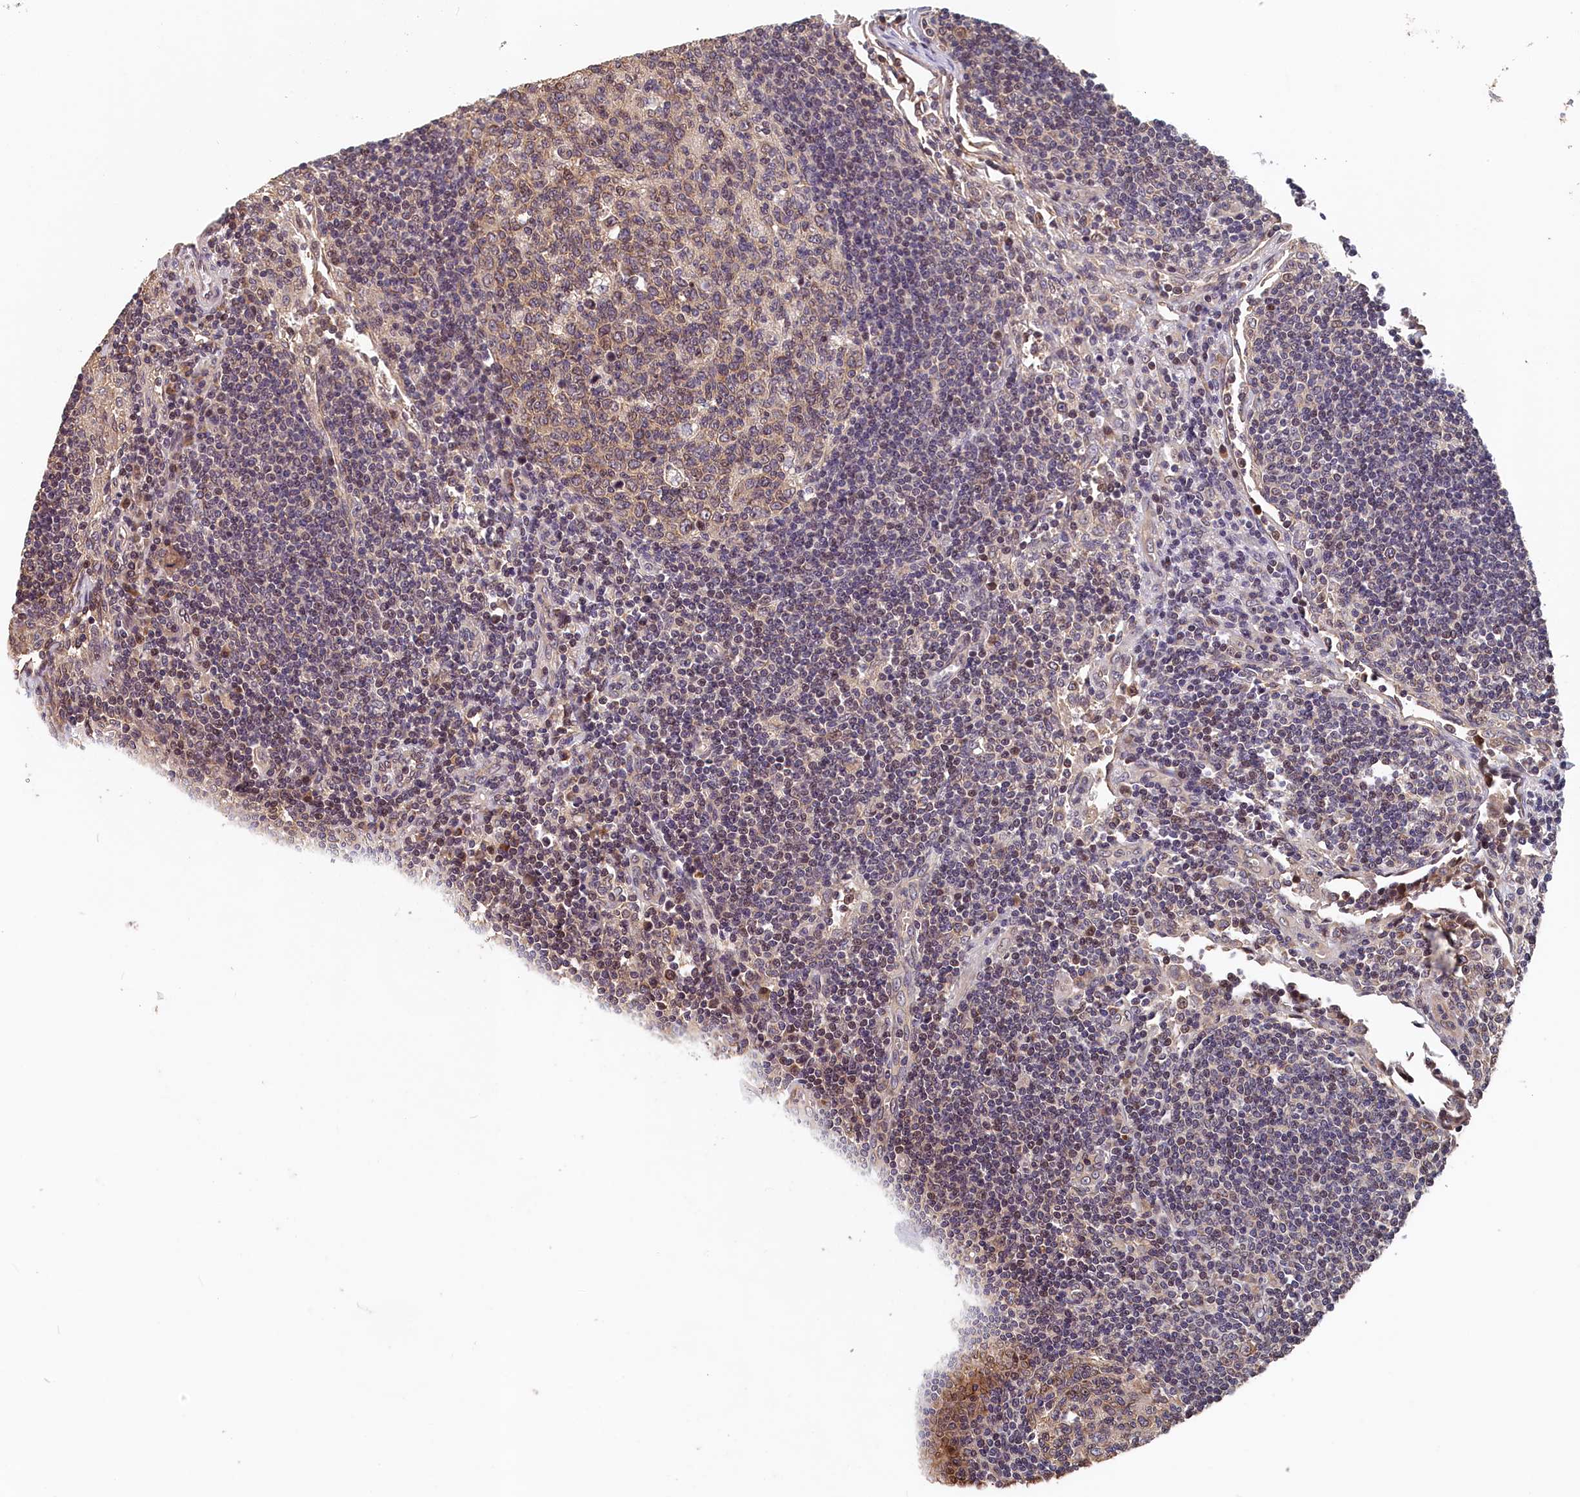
{"staining": {"intensity": "weak", "quantity": "25%-75%", "location": "cytoplasmic/membranous"}, "tissue": "lymph node", "cell_type": "Germinal center cells", "image_type": "normal", "snomed": [{"axis": "morphology", "description": "Normal tissue, NOS"}, {"axis": "topography", "description": "Lymph node"}], "caption": "Protein expression by IHC reveals weak cytoplasmic/membranous positivity in approximately 25%-75% of germinal center cells in benign lymph node. Nuclei are stained in blue.", "gene": "TMEM116", "patient": {"sex": "female", "age": 73}}